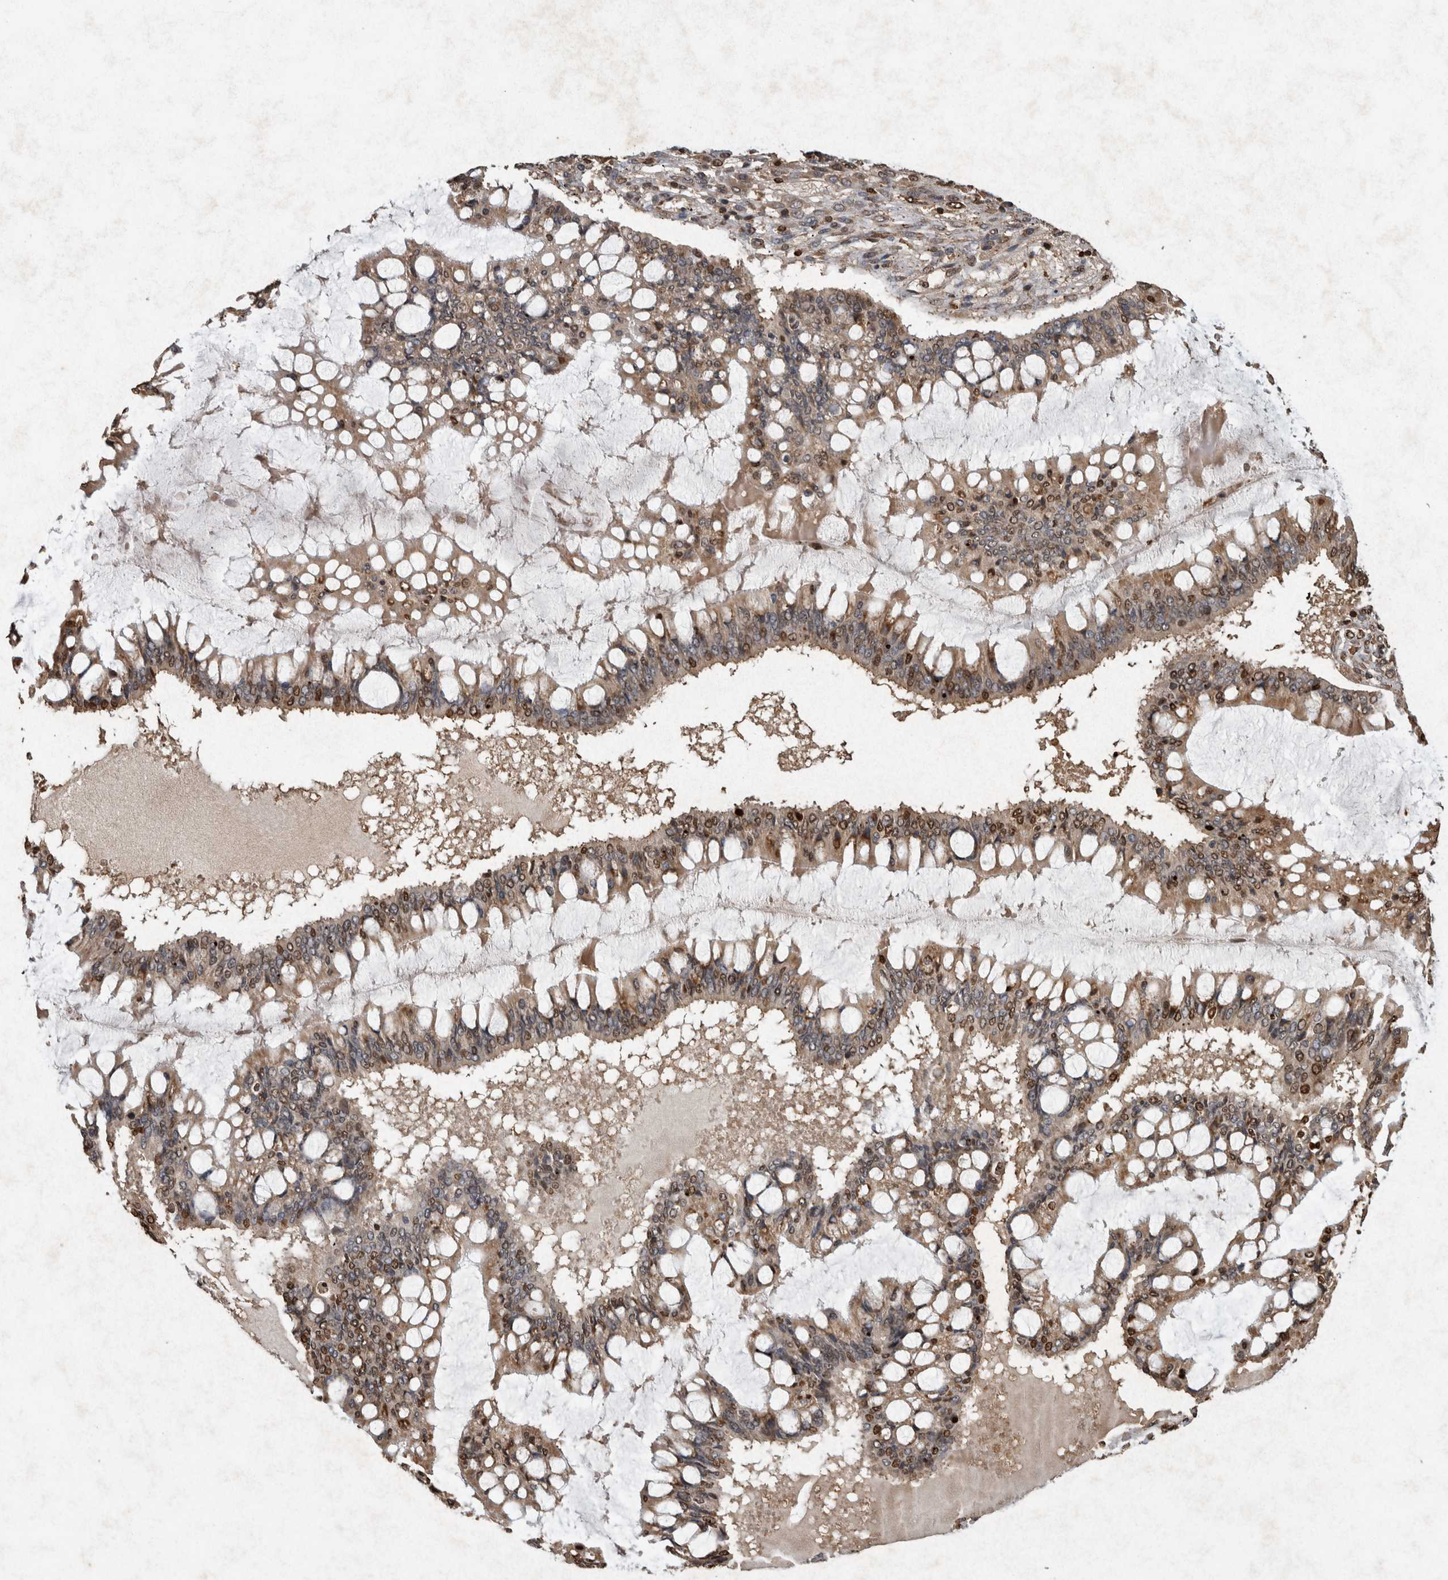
{"staining": {"intensity": "moderate", "quantity": ">75%", "location": "cytoplasmic/membranous,nuclear"}, "tissue": "ovarian cancer", "cell_type": "Tumor cells", "image_type": "cancer", "snomed": [{"axis": "morphology", "description": "Cystadenocarcinoma, mucinous, NOS"}, {"axis": "topography", "description": "Ovary"}], "caption": "Mucinous cystadenocarcinoma (ovarian) stained with DAB immunohistochemistry (IHC) shows medium levels of moderate cytoplasmic/membranous and nuclear expression in about >75% of tumor cells. (Brightfield microscopy of DAB IHC at high magnification).", "gene": "ADGRL3", "patient": {"sex": "female", "age": 73}}